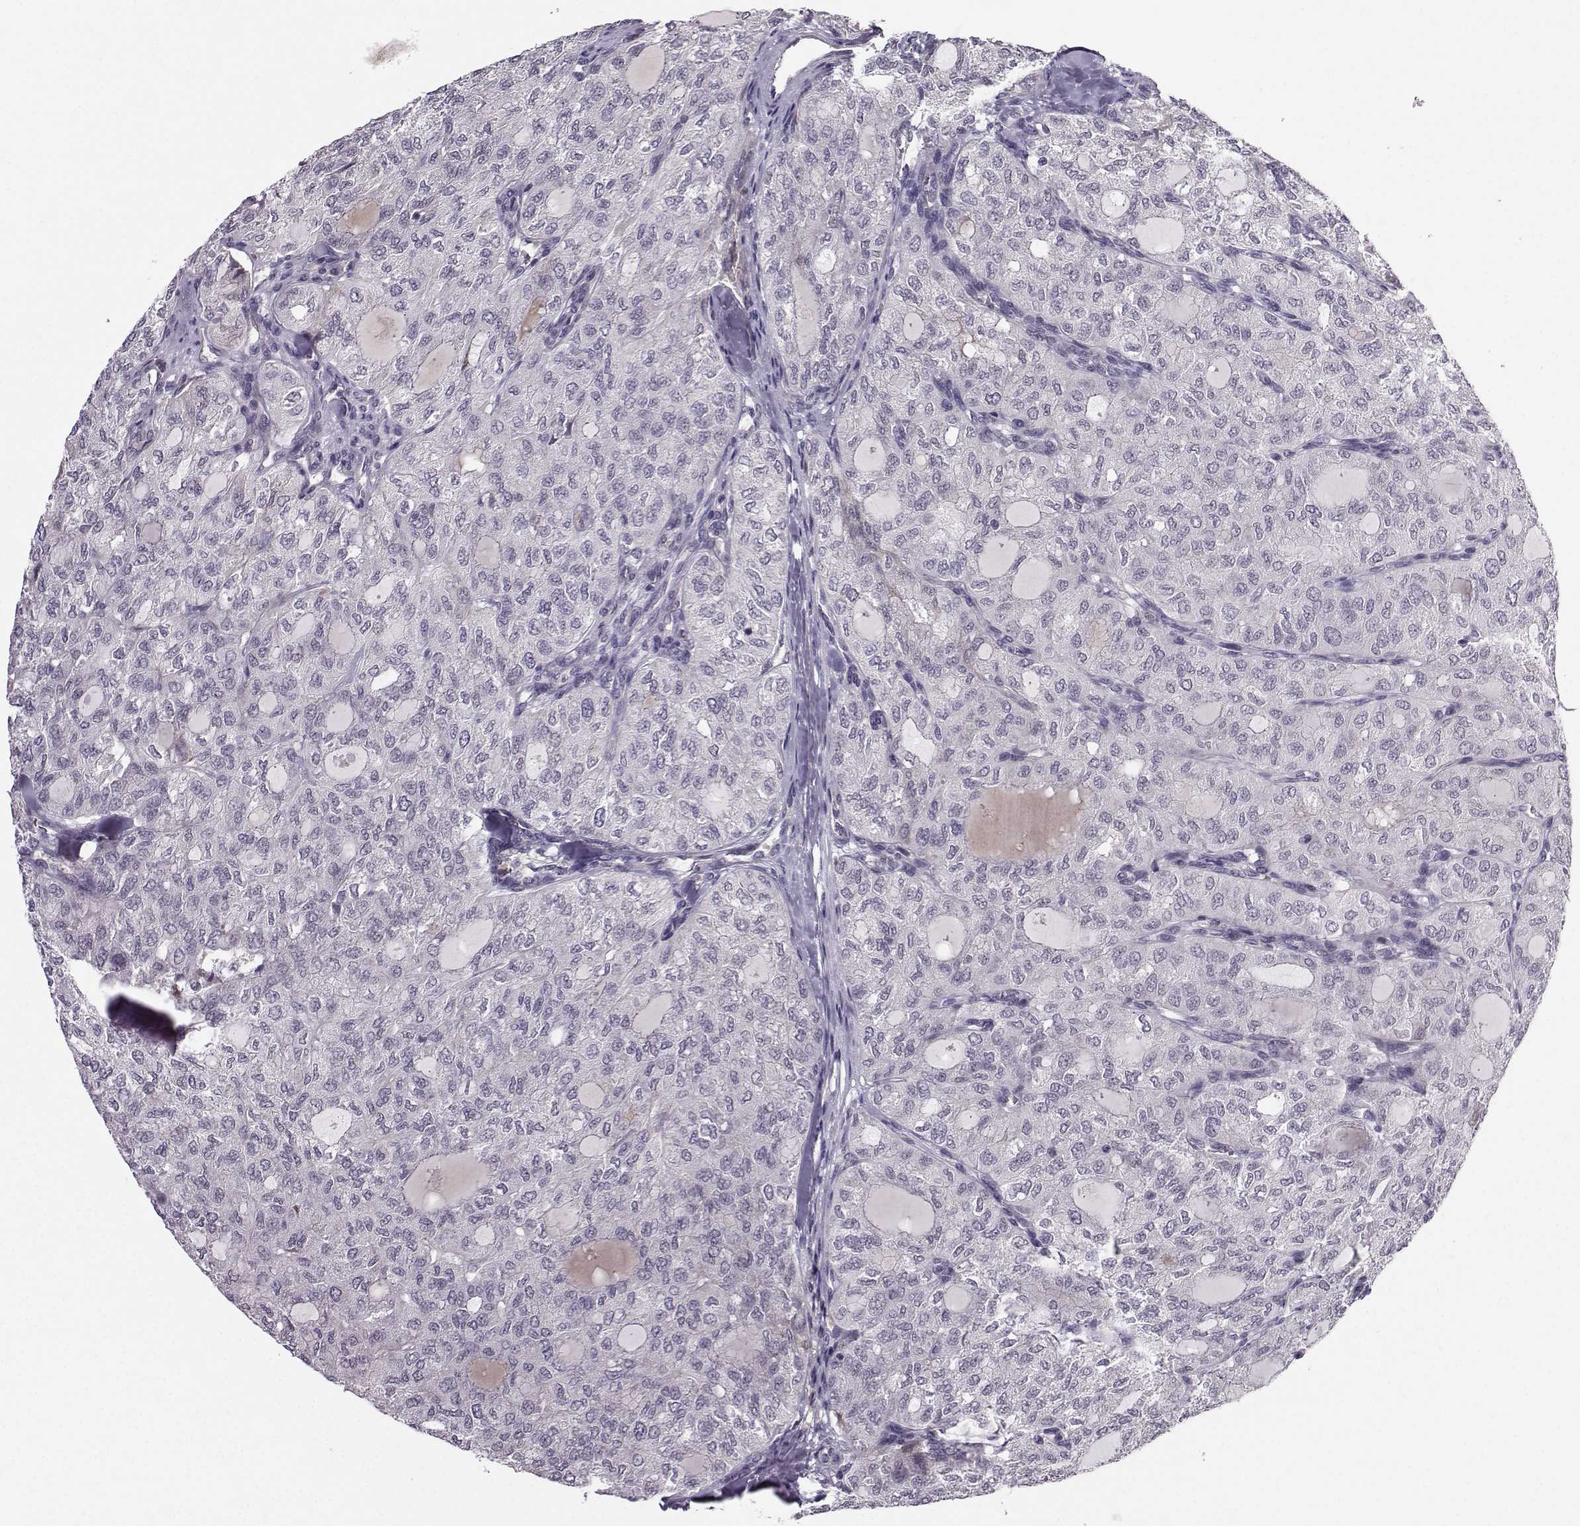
{"staining": {"intensity": "negative", "quantity": "none", "location": "none"}, "tissue": "thyroid cancer", "cell_type": "Tumor cells", "image_type": "cancer", "snomed": [{"axis": "morphology", "description": "Follicular adenoma carcinoma, NOS"}, {"axis": "topography", "description": "Thyroid gland"}], "caption": "Tumor cells are negative for protein expression in human thyroid cancer (follicular adenoma carcinoma).", "gene": "TSPYL5", "patient": {"sex": "male", "age": 75}}